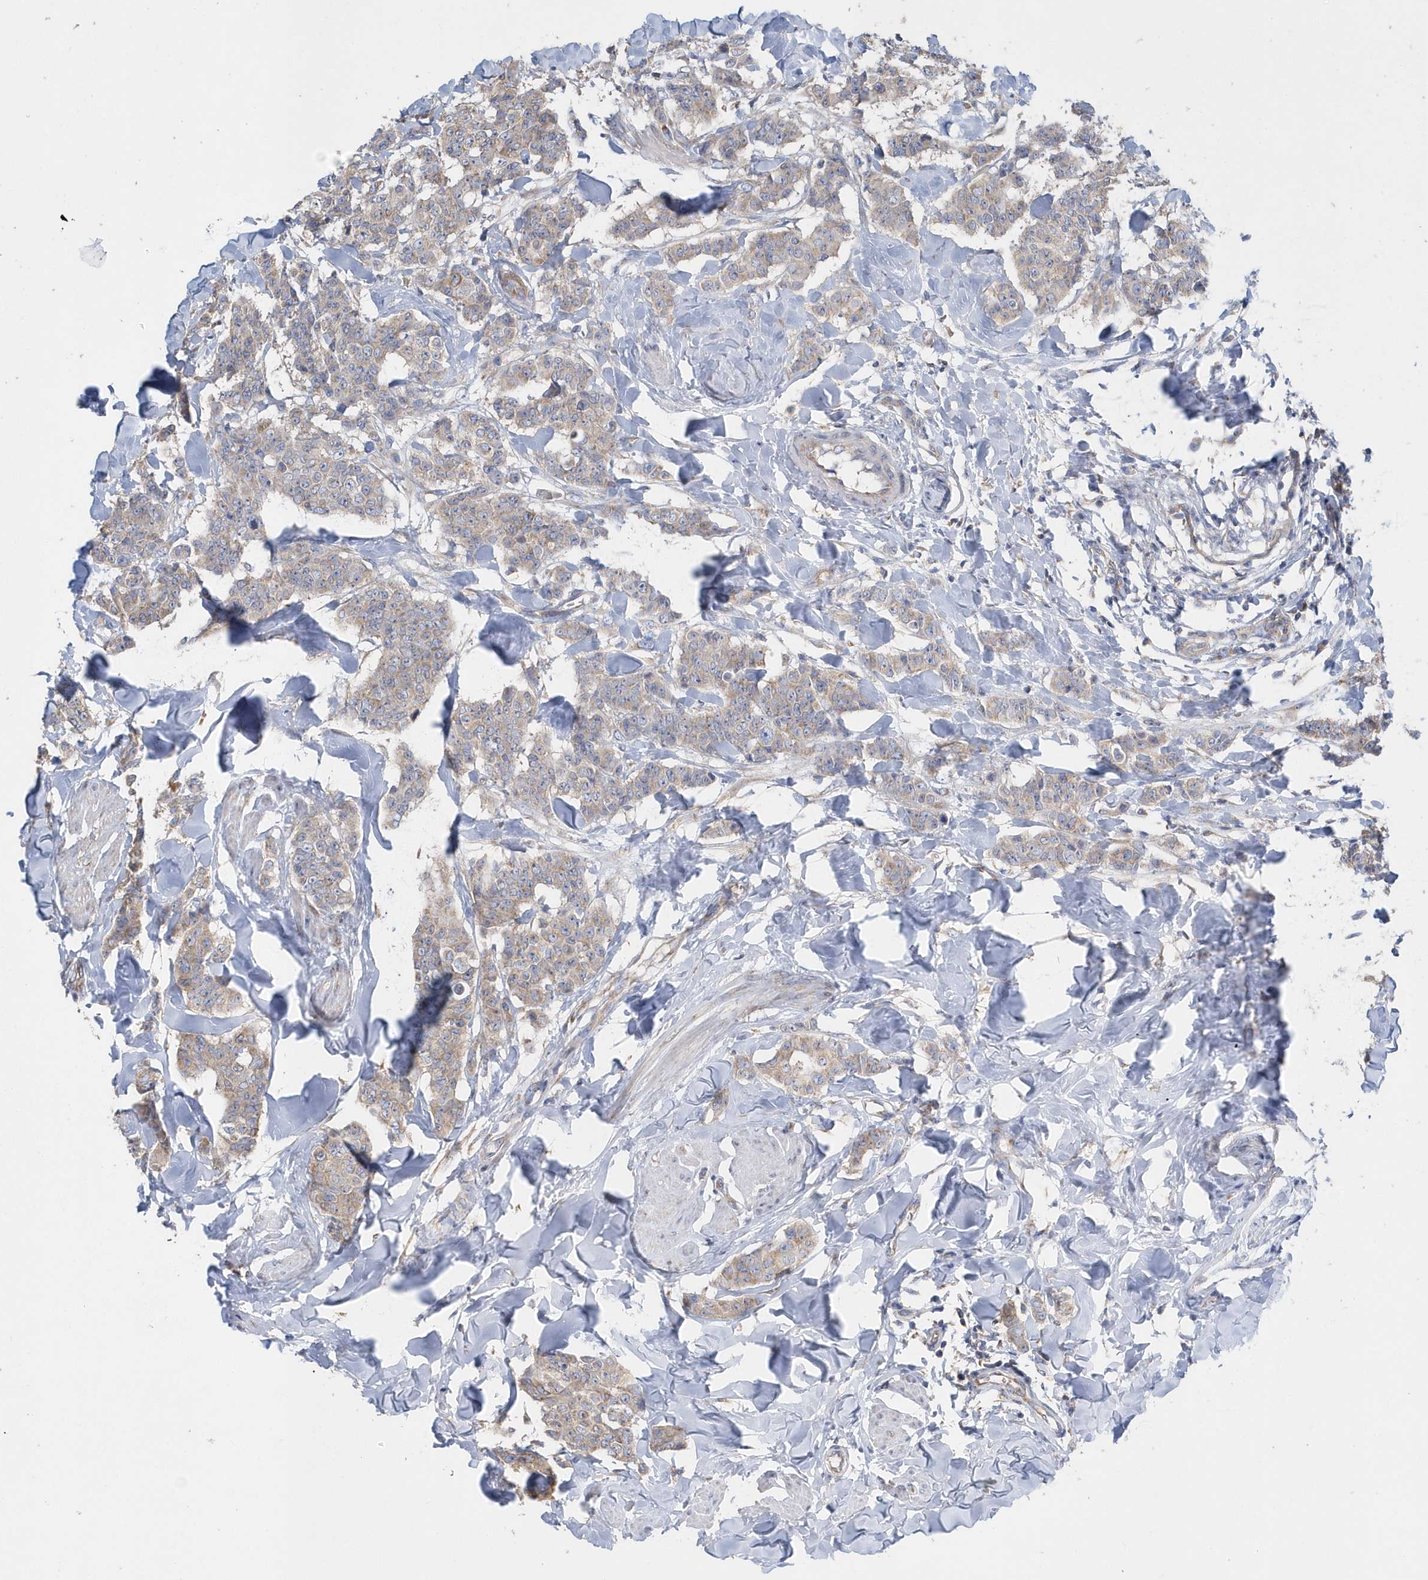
{"staining": {"intensity": "weak", "quantity": ">75%", "location": "cytoplasmic/membranous"}, "tissue": "breast cancer", "cell_type": "Tumor cells", "image_type": "cancer", "snomed": [{"axis": "morphology", "description": "Duct carcinoma"}, {"axis": "topography", "description": "Breast"}], "caption": "The histopathology image shows staining of infiltrating ductal carcinoma (breast), revealing weak cytoplasmic/membranous protein expression (brown color) within tumor cells.", "gene": "SPATA5", "patient": {"sex": "female", "age": 40}}